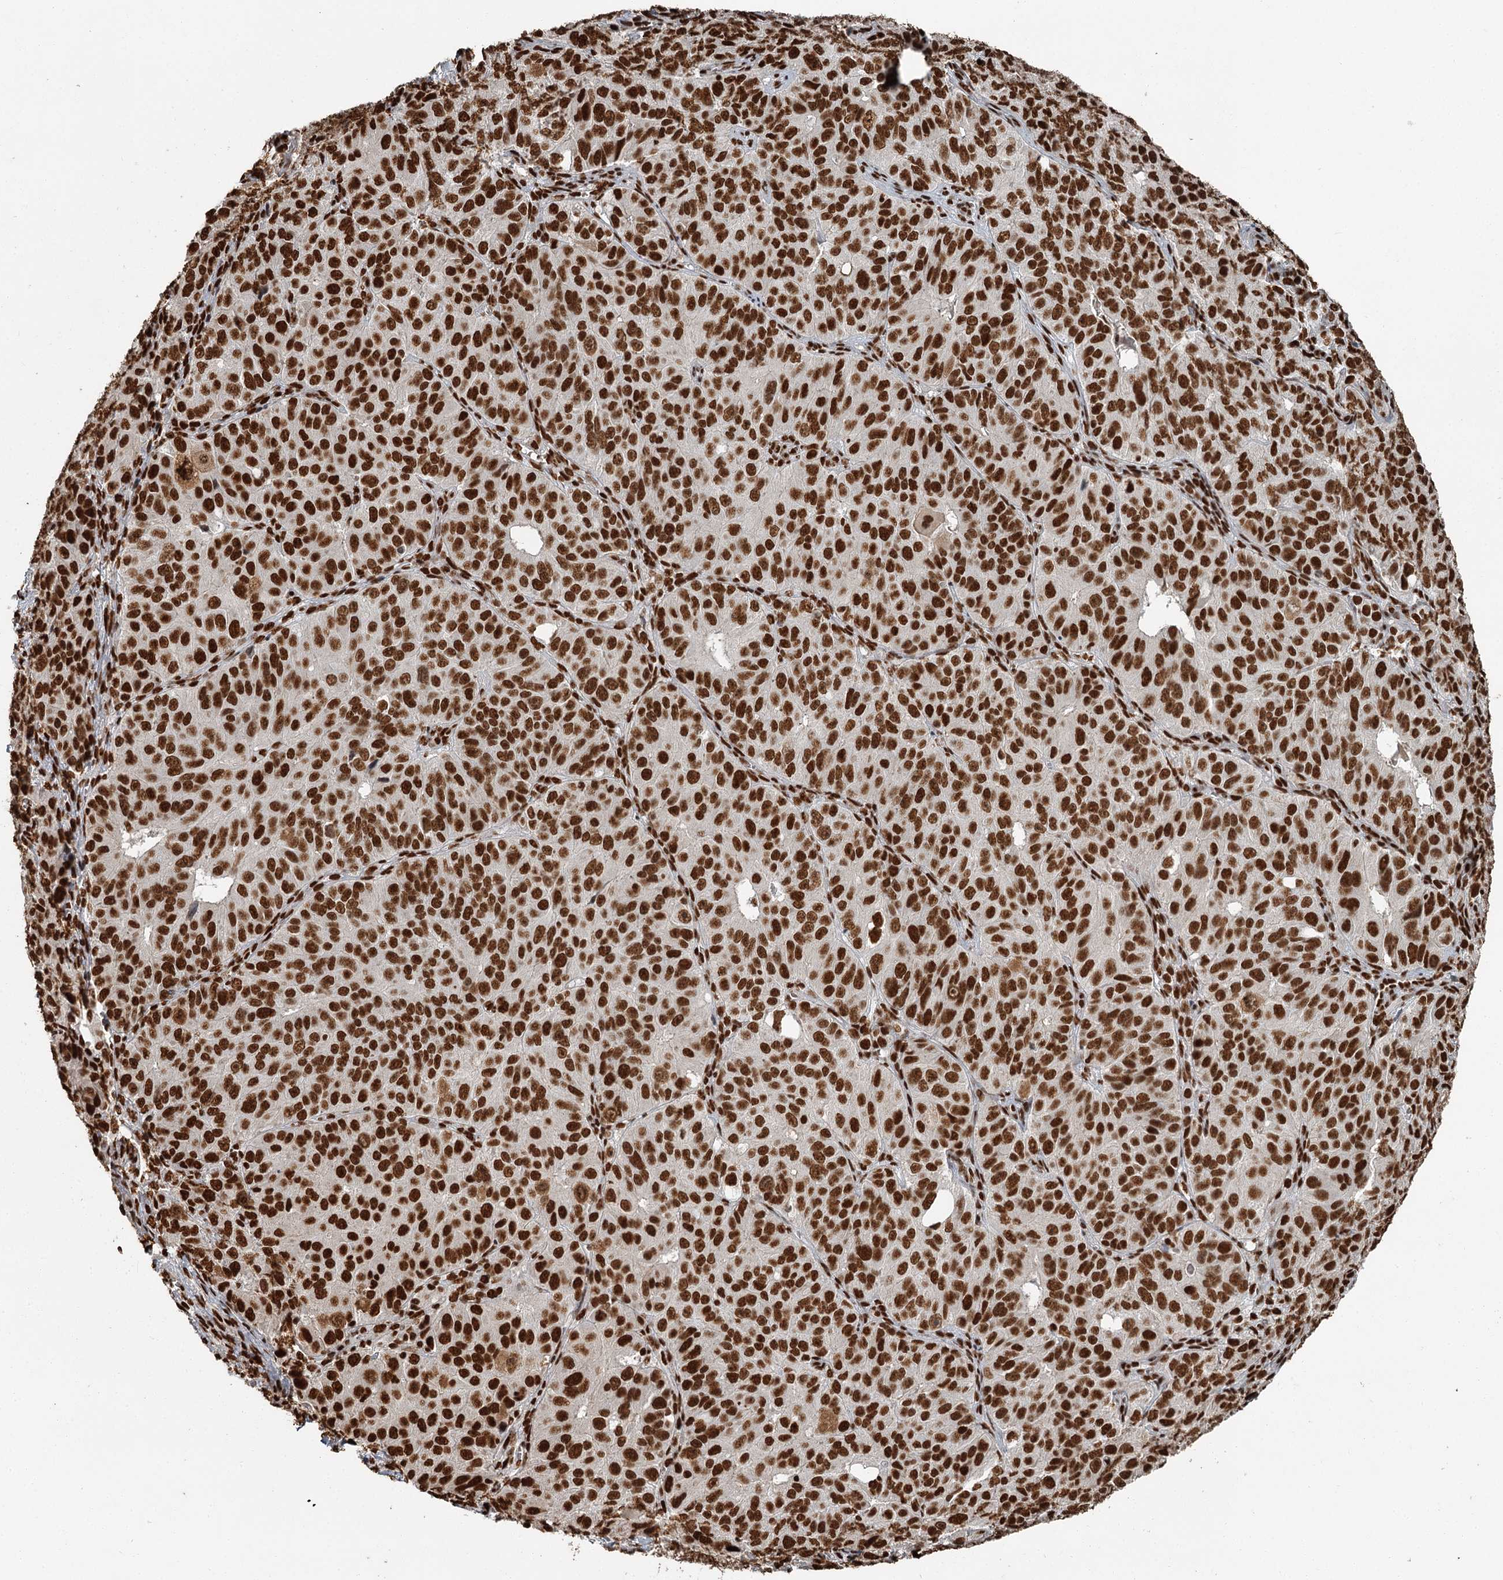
{"staining": {"intensity": "strong", "quantity": ">75%", "location": "nuclear"}, "tissue": "ovarian cancer", "cell_type": "Tumor cells", "image_type": "cancer", "snomed": [{"axis": "morphology", "description": "Carcinoma, endometroid"}, {"axis": "topography", "description": "Ovary"}], "caption": "Tumor cells reveal strong nuclear staining in about >75% of cells in ovarian cancer (endometroid carcinoma).", "gene": "RBBP7", "patient": {"sex": "female", "age": 51}}